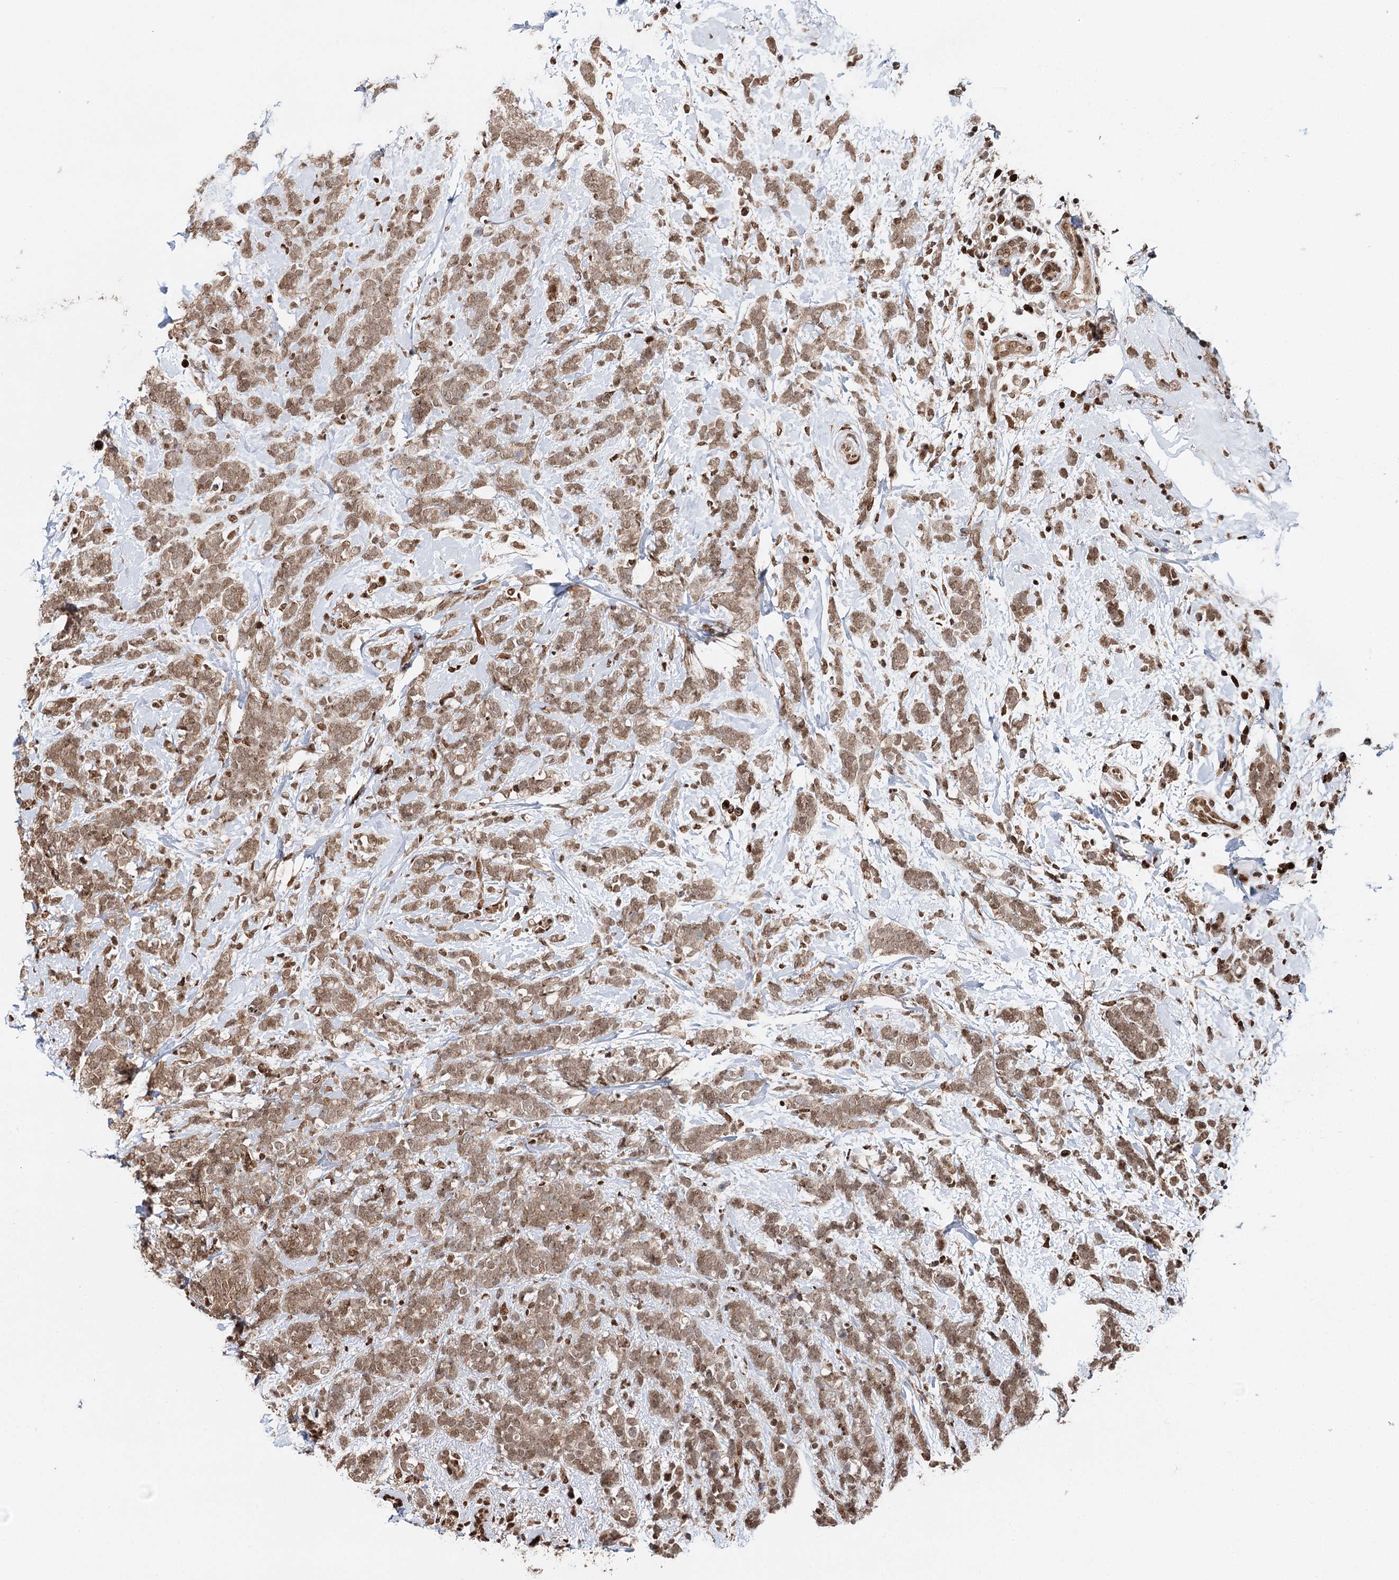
{"staining": {"intensity": "moderate", "quantity": ">75%", "location": "nuclear"}, "tissue": "breast cancer", "cell_type": "Tumor cells", "image_type": "cancer", "snomed": [{"axis": "morphology", "description": "Lobular carcinoma"}, {"axis": "topography", "description": "Breast"}], "caption": "A micrograph showing moderate nuclear expression in approximately >75% of tumor cells in breast cancer (lobular carcinoma), as visualized by brown immunohistochemical staining.", "gene": "RPS27A", "patient": {"sex": "female", "age": 58}}